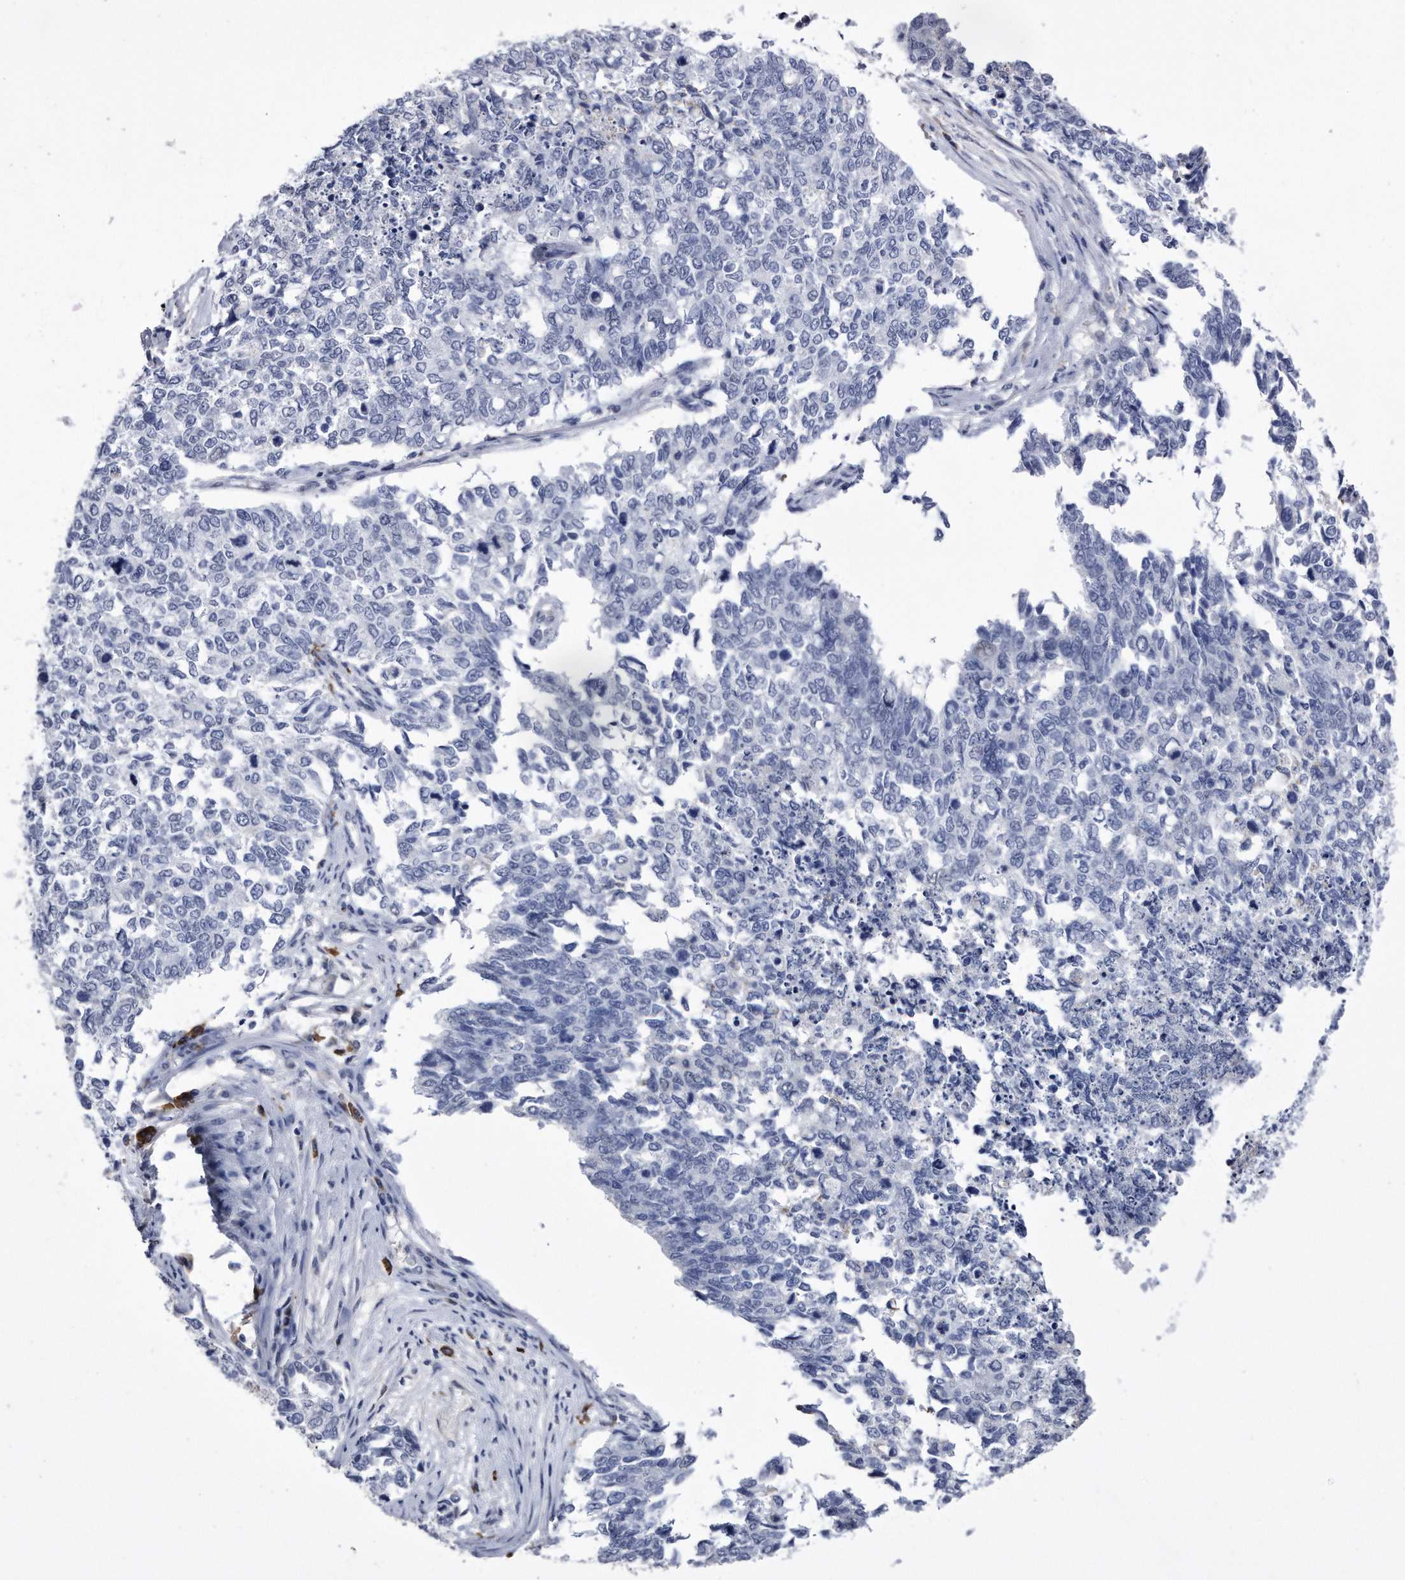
{"staining": {"intensity": "negative", "quantity": "none", "location": "none"}, "tissue": "cervical cancer", "cell_type": "Tumor cells", "image_type": "cancer", "snomed": [{"axis": "morphology", "description": "Squamous cell carcinoma, NOS"}, {"axis": "topography", "description": "Cervix"}], "caption": "Human cervical squamous cell carcinoma stained for a protein using IHC reveals no expression in tumor cells.", "gene": "KCTD8", "patient": {"sex": "female", "age": 63}}